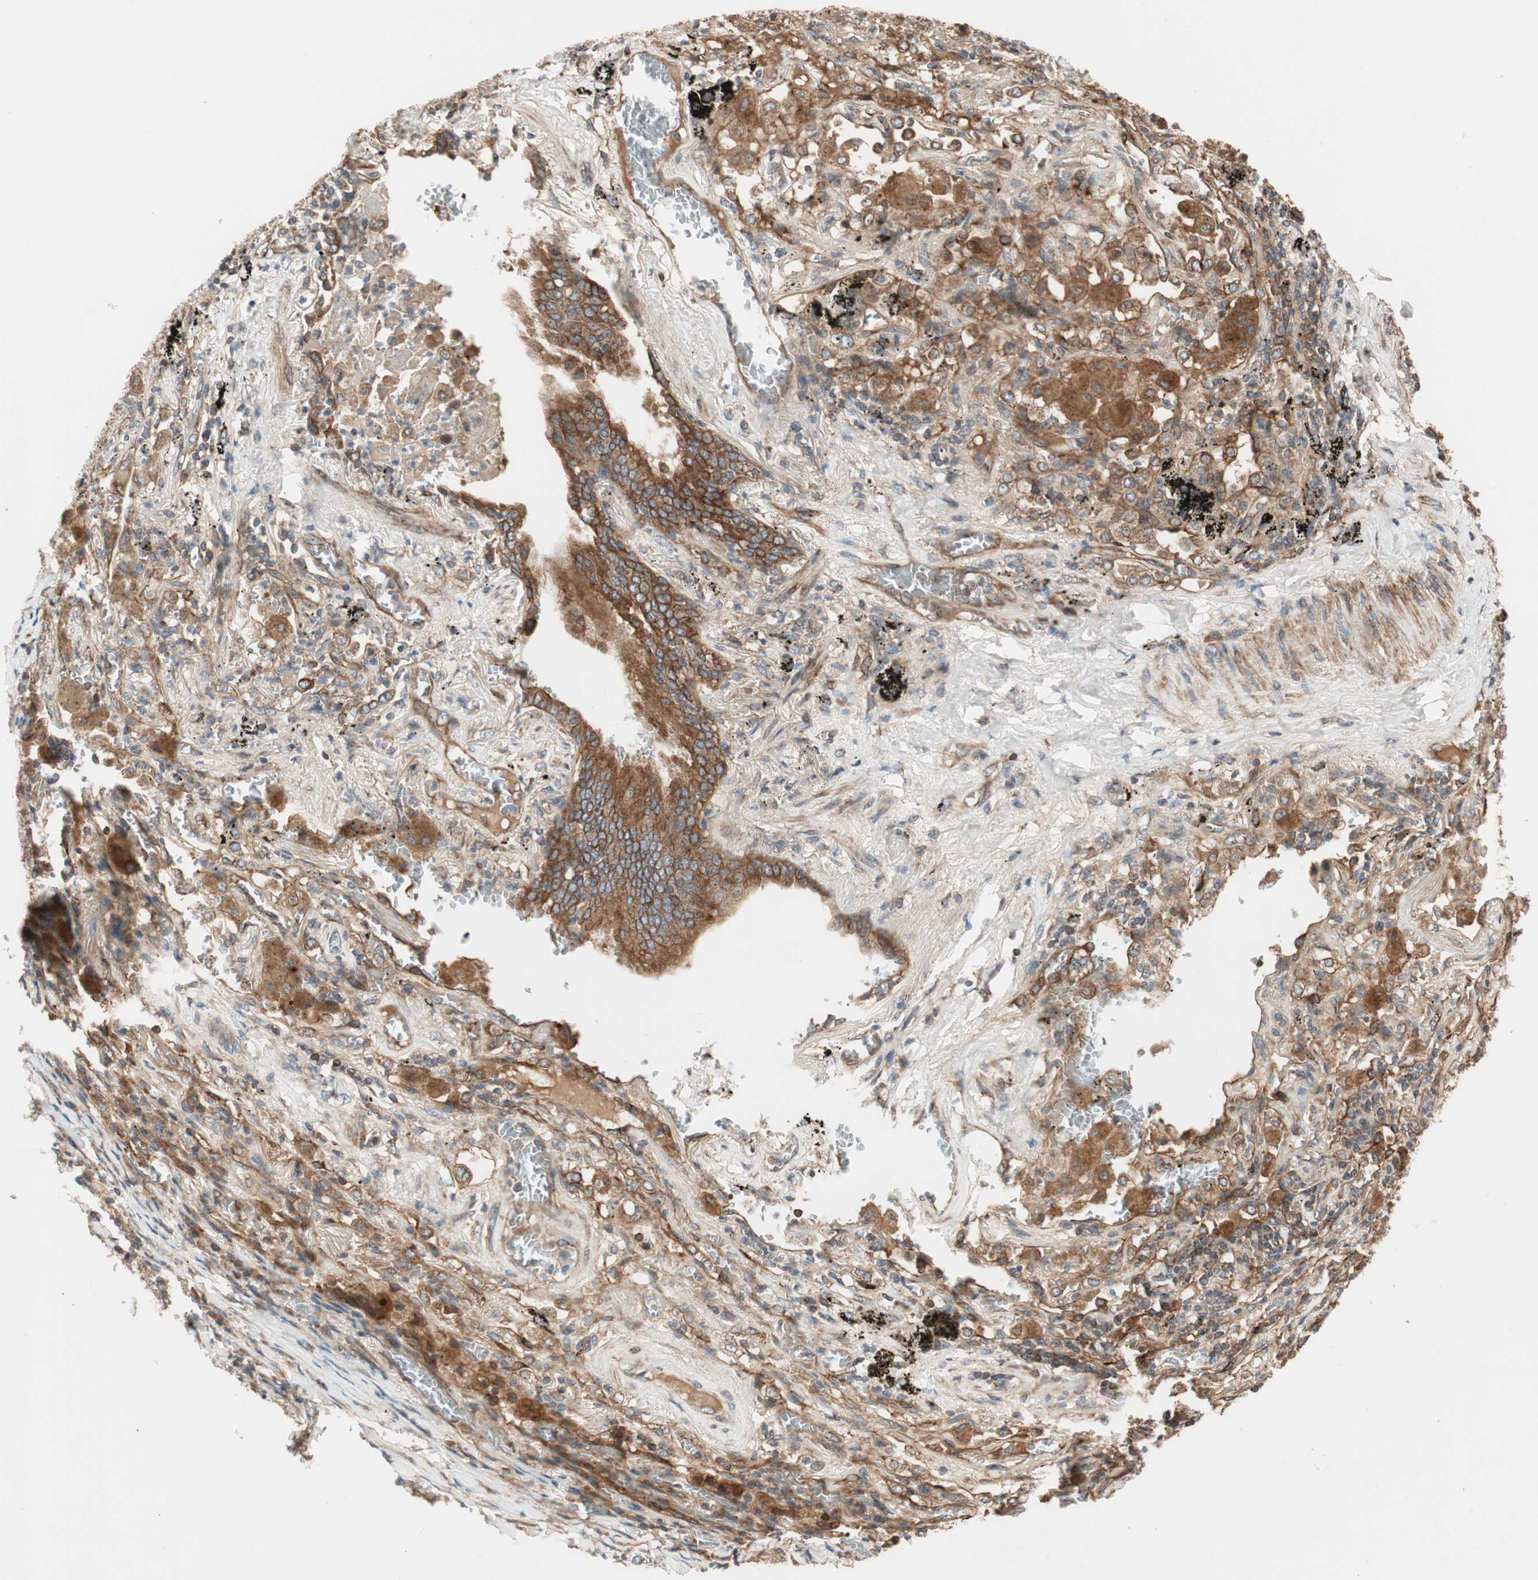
{"staining": {"intensity": "strong", "quantity": ">75%", "location": "cytoplasmic/membranous"}, "tissue": "lung cancer", "cell_type": "Tumor cells", "image_type": "cancer", "snomed": [{"axis": "morphology", "description": "Squamous cell carcinoma, NOS"}, {"axis": "topography", "description": "Lung"}], "caption": "Lung cancer tissue displays strong cytoplasmic/membranous staining in approximately >75% of tumor cells", "gene": "CTTNBP2NL", "patient": {"sex": "male", "age": 57}}